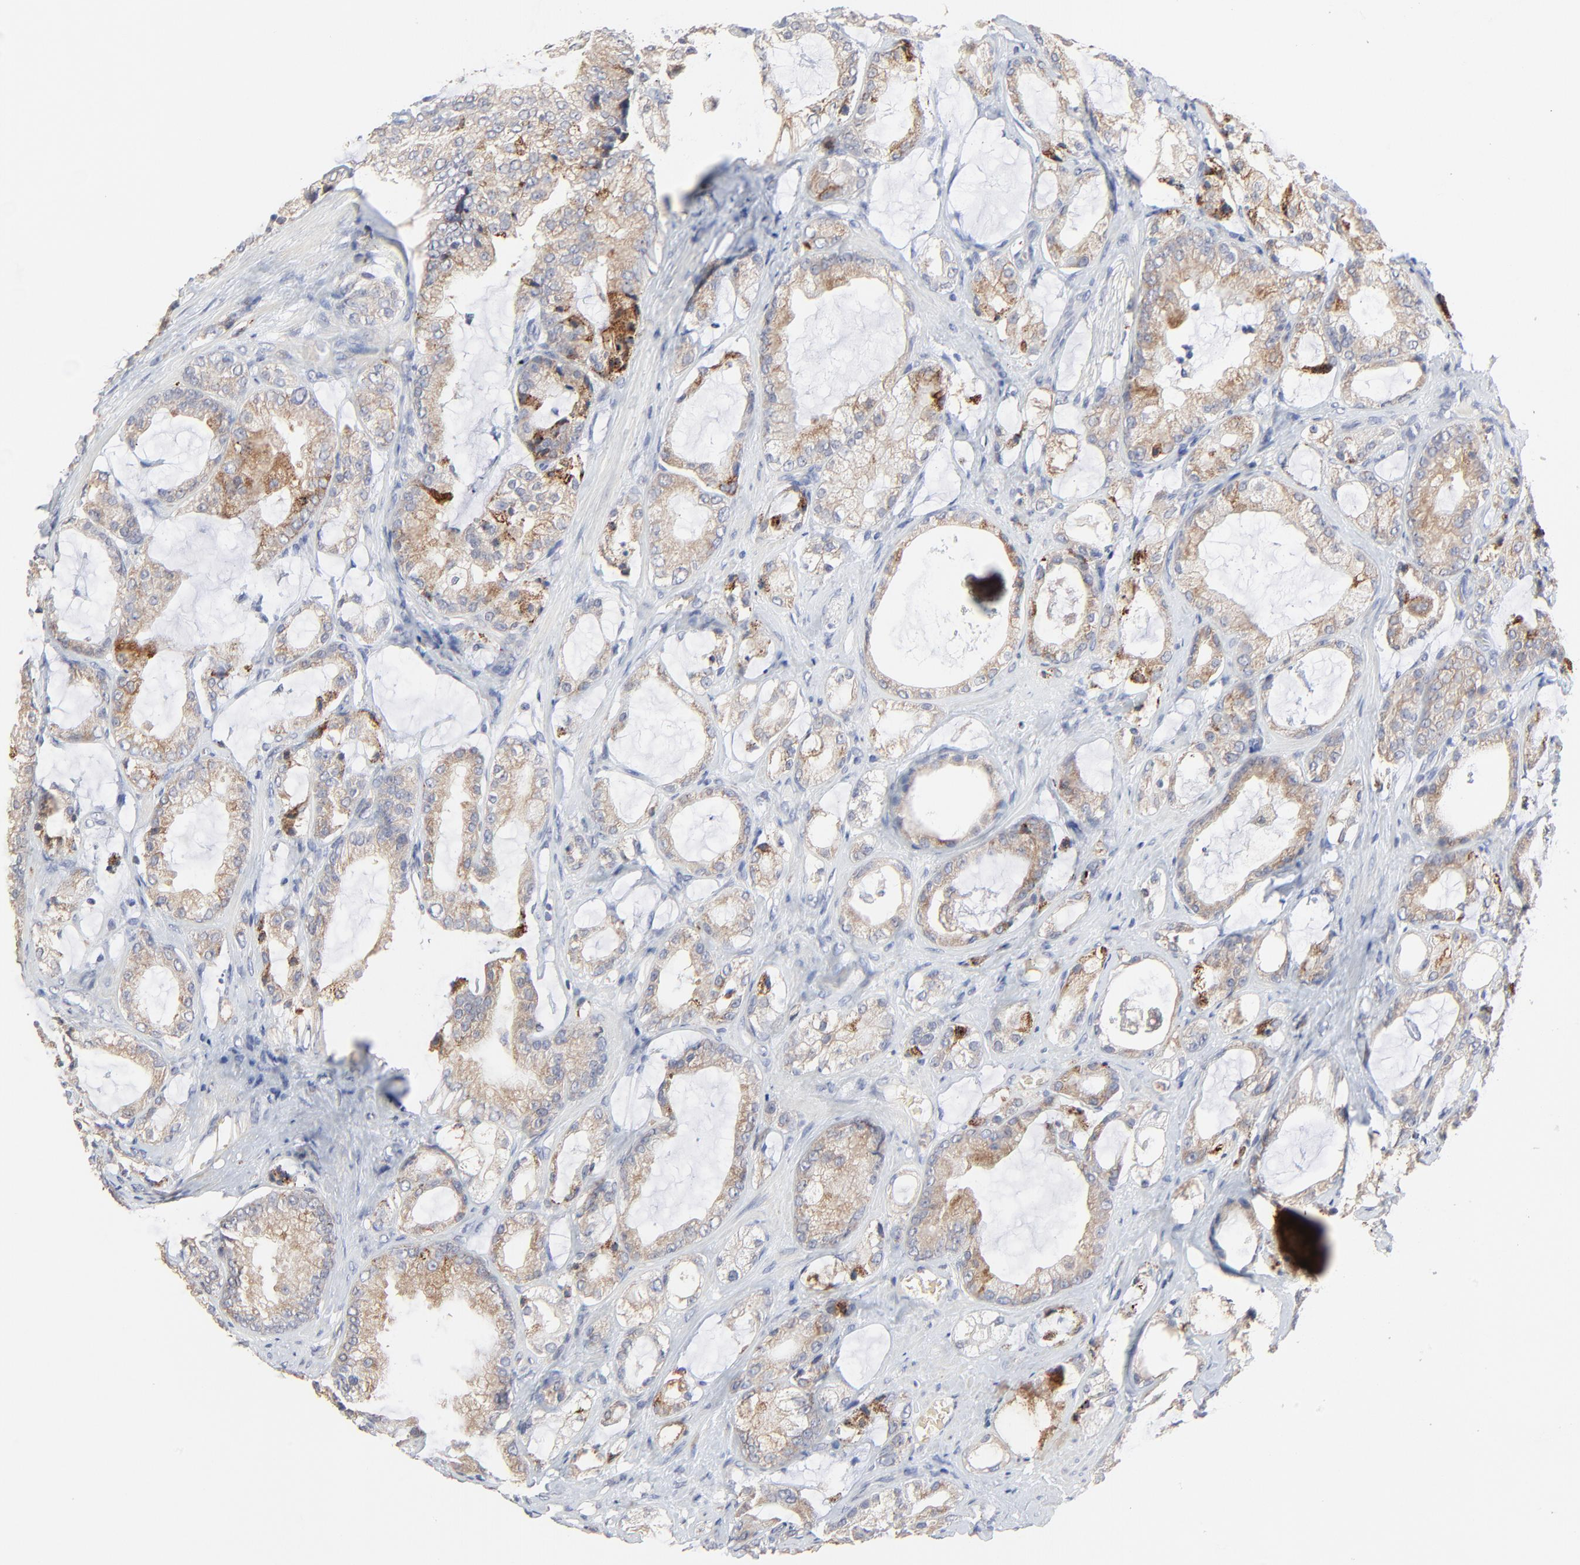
{"staining": {"intensity": "weak", "quantity": ">75%", "location": "cytoplasmic/membranous"}, "tissue": "prostate cancer", "cell_type": "Tumor cells", "image_type": "cancer", "snomed": [{"axis": "morphology", "description": "Adenocarcinoma, Medium grade"}, {"axis": "topography", "description": "Prostate"}], "caption": "Immunohistochemistry (IHC) image of prostate cancer (adenocarcinoma (medium-grade)) stained for a protein (brown), which displays low levels of weak cytoplasmic/membranous expression in about >75% of tumor cells.", "gene": "FANCB", "patient": {"sex": "male", "age": 70}}